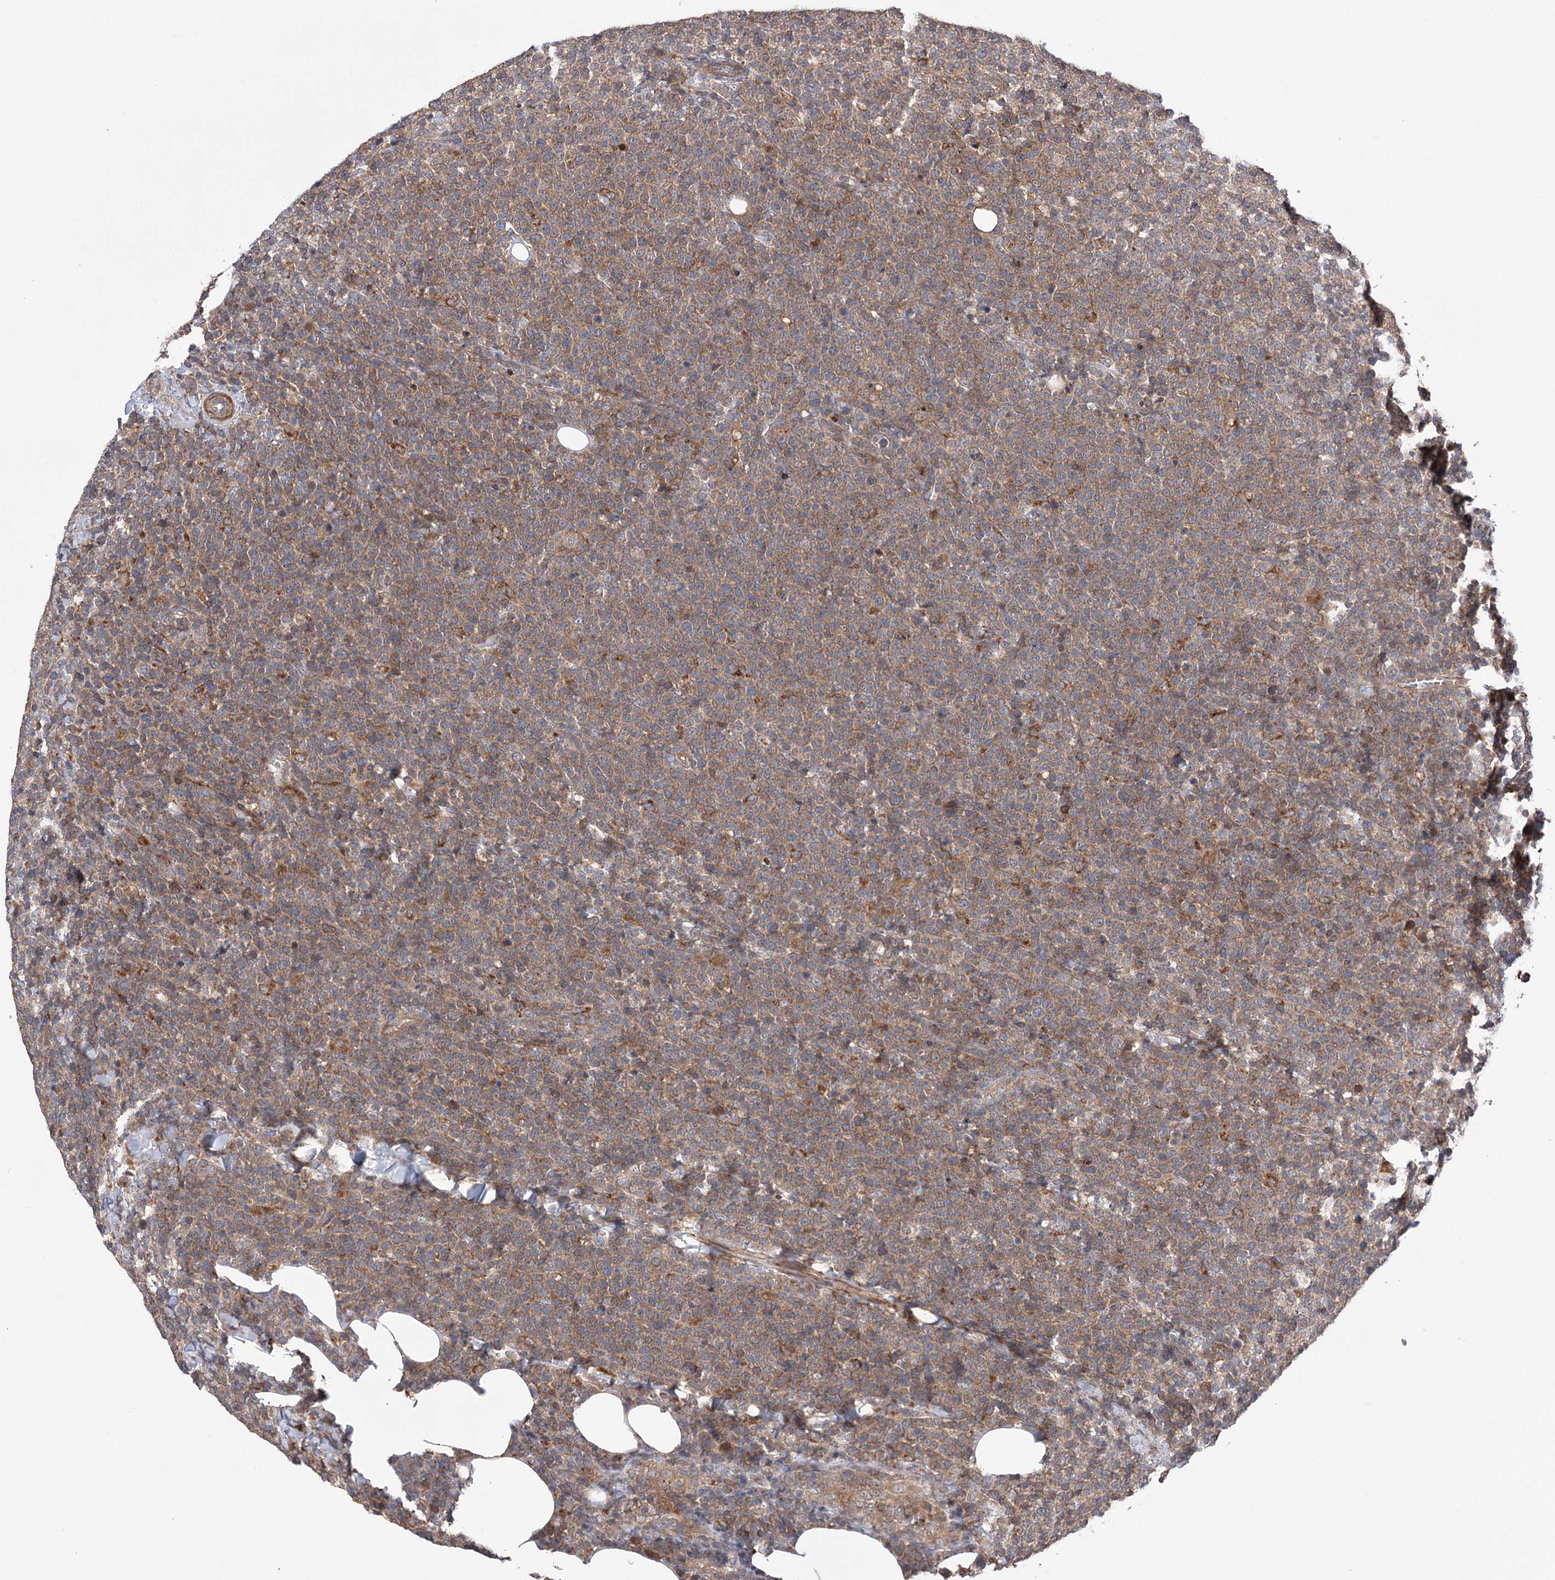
{"staining": {"intensity": "moderate", "quantity": ">75%", "location": "cytoplasmic/membranous"}, "tissue": "lymphoma", "cell_type": "Tumor cells", "image_type": "cancer", "snomed": [{"axis": "morphology", "description": "Malignant lymphoma, non-Hodgkin's type, High grade"}, {"axis": "topography", "description": "Lymph node"}], "caption": "Immunohistochemical staining of human lymphoma shows medium levels of moderate cytoplasmic/membranous protein staining in about >75% of tumor cells.", "gene": "VPS37B", "patient": {"sex": "male", "age": 61}}